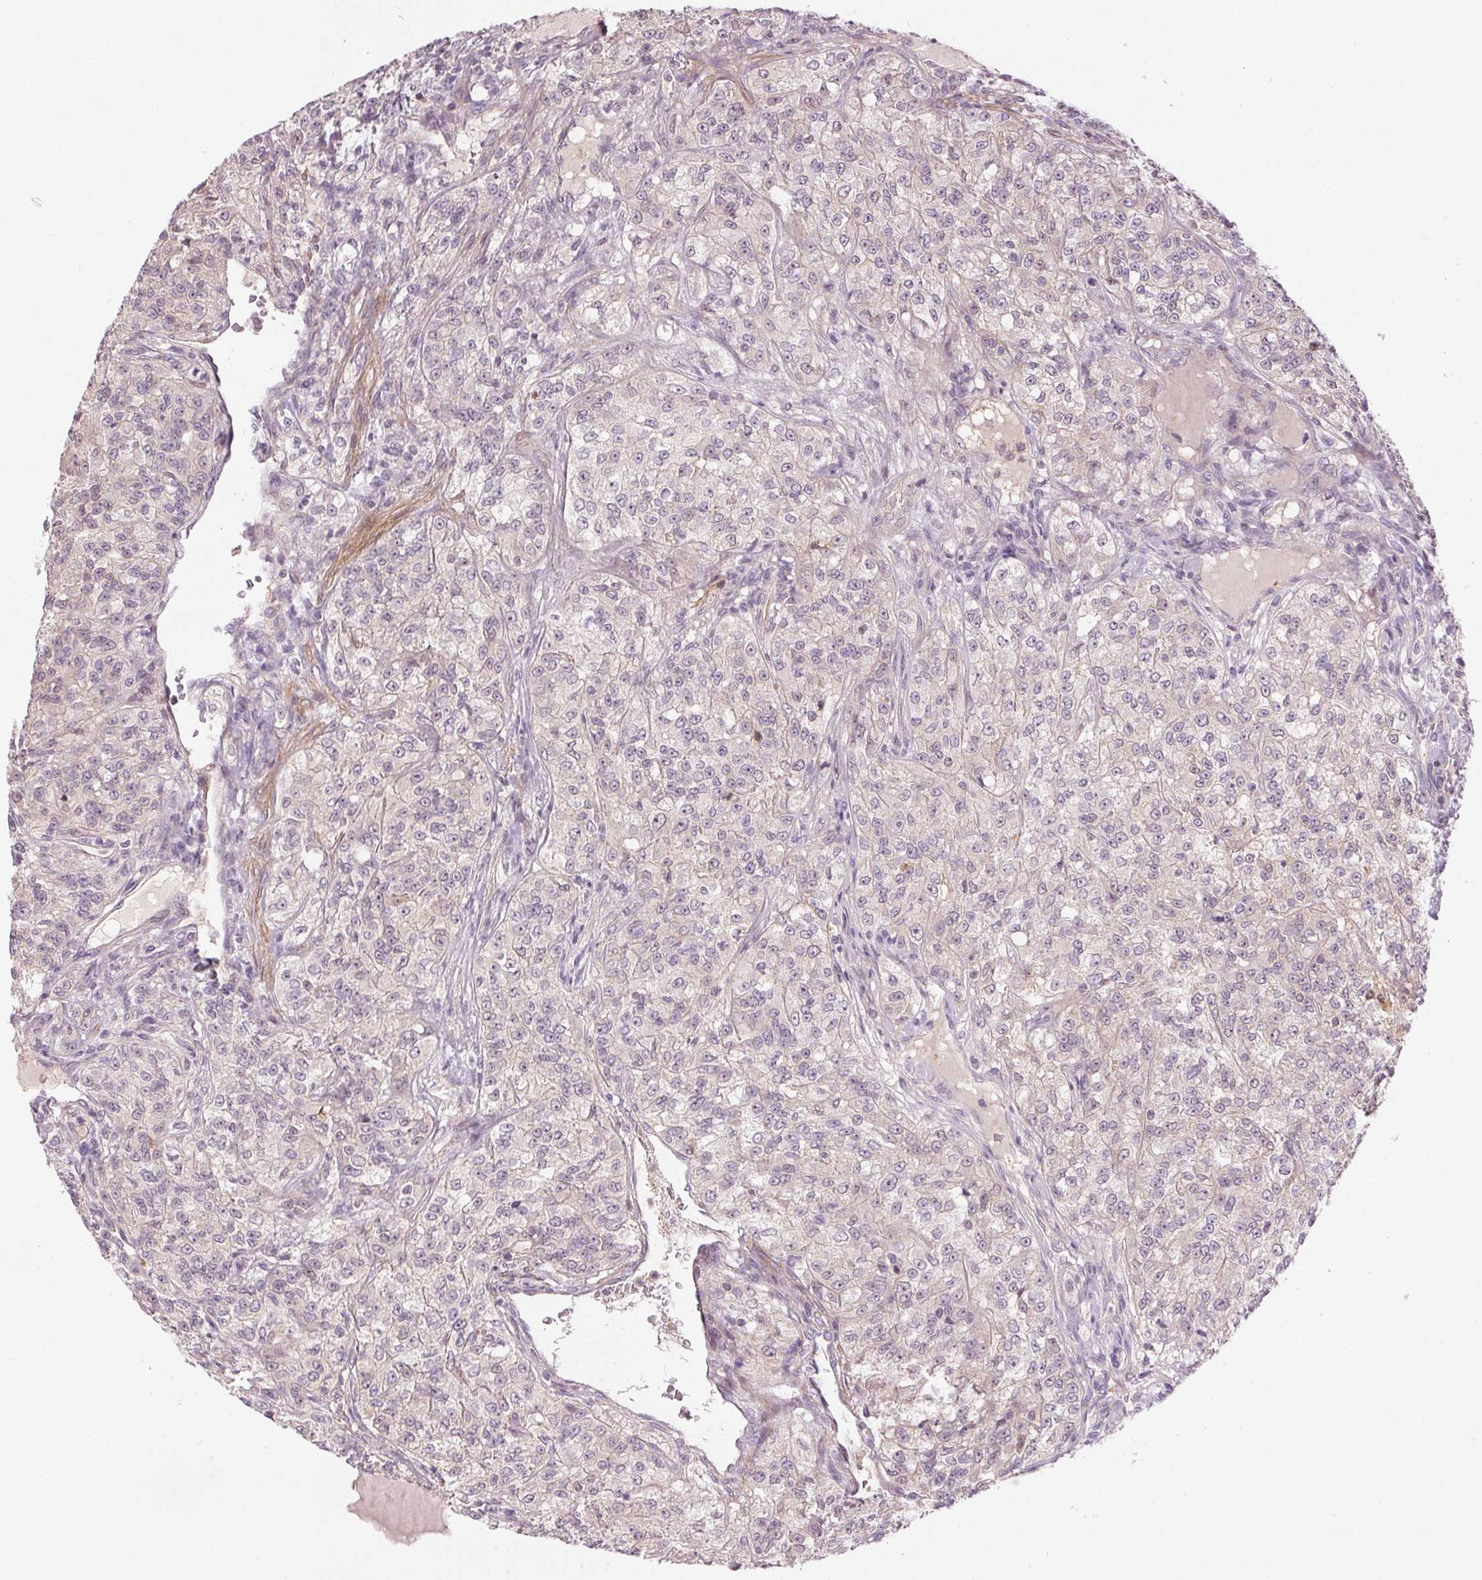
{"staining": {"intensity": "negative", "quantity": "none", "location": "none"}, "tissue": "renal cancer", "cell_type": "Tumor cells", "image_type": "cancer", "snomed": [{"axis": "morphology", "description": "Adenocarcinoma, NOS"}, {"axis": "topography", "description": "Kidney"}], "caption": "Tumor cells show no significant protein staining in renal adenocarcinoma.", "gene": "HHLA2", "patient": {"sex": "female", "age": 63}}